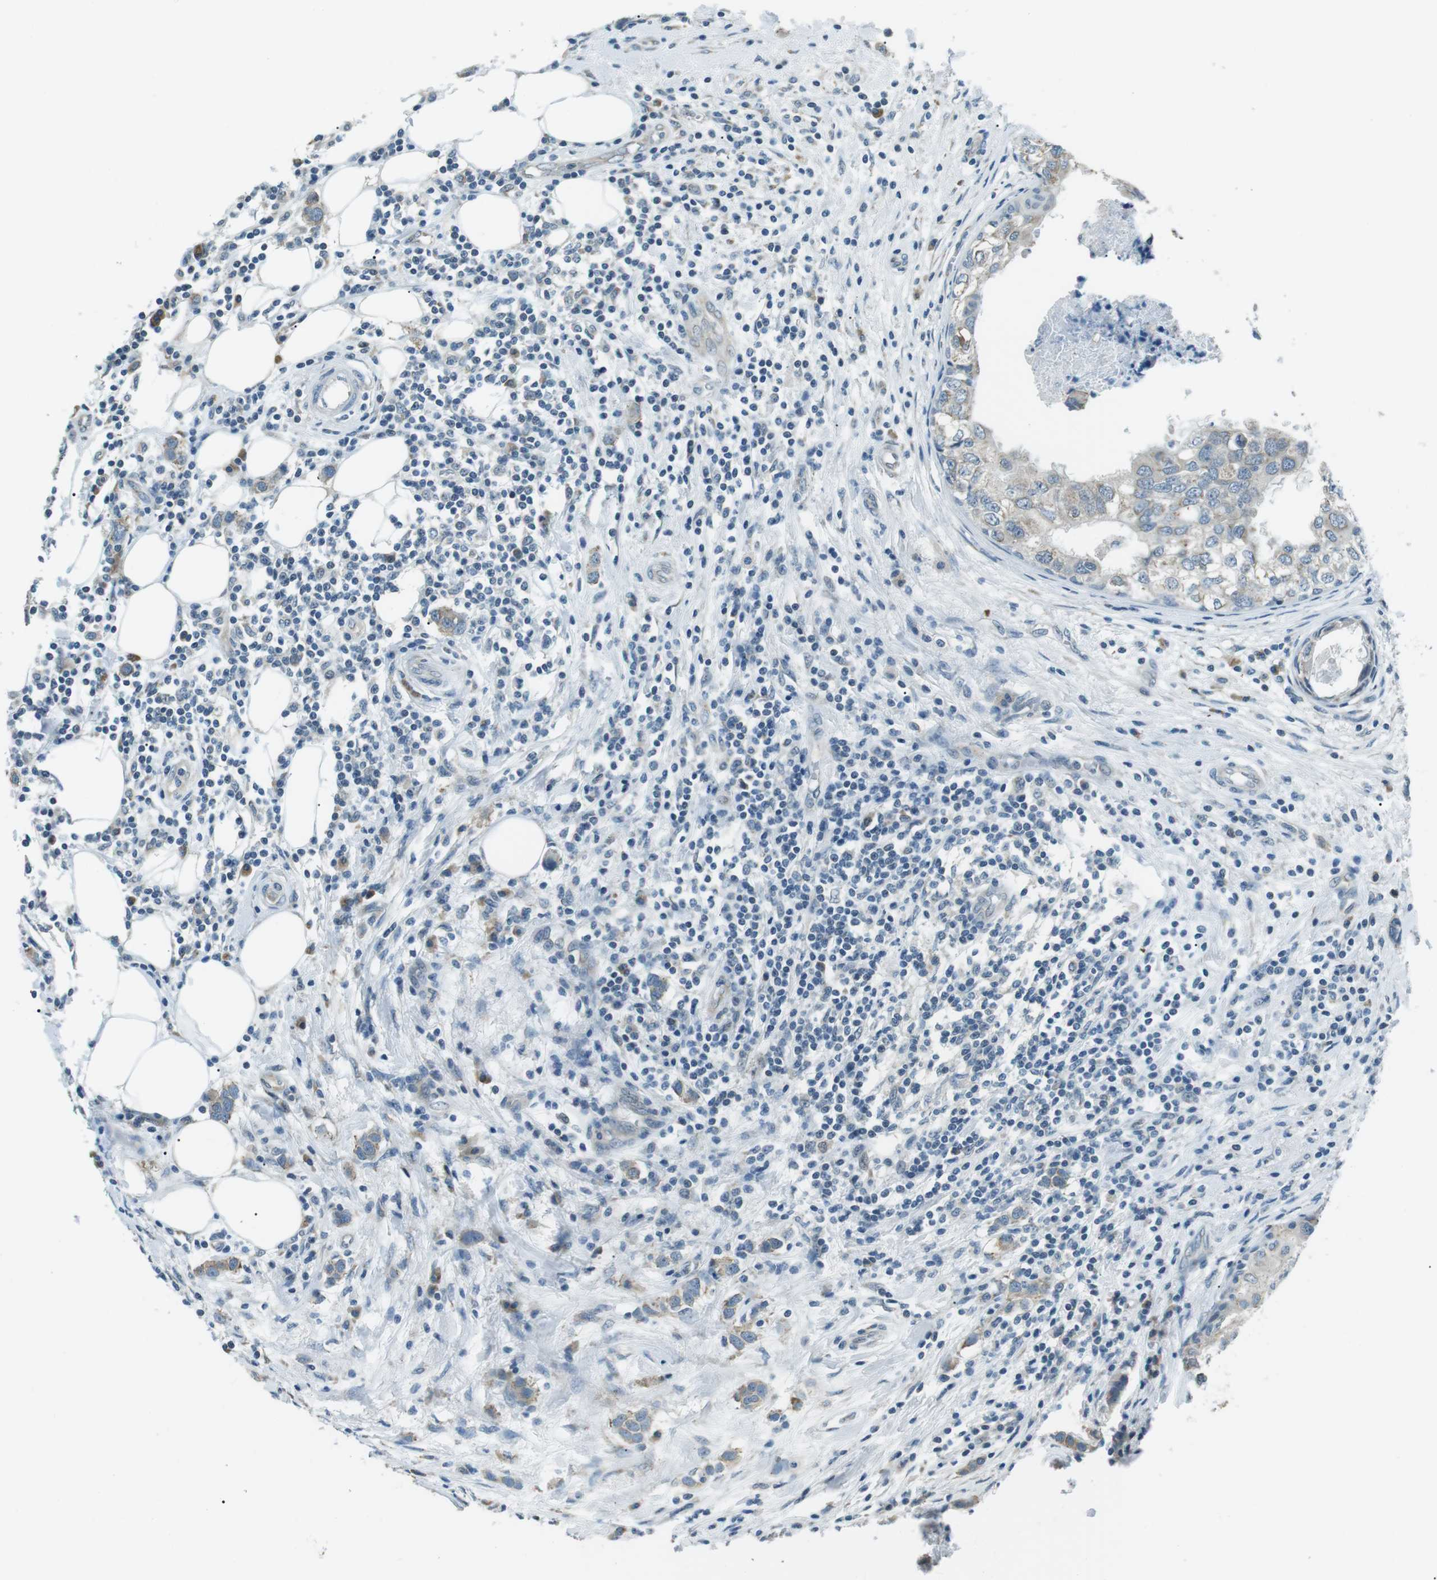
{"staining": {"intensity": "weak", "quantity": "25%-75%", "location": "cytoplasmic/membranous"}, "tissue": "breast cancer", "cell_type": "Tumor cells", "image_type": "cancer", "snomed": [{"axis": "morphology", "description": "Duct carcinoma"}, {"axis": "topography", "description": "Breast"}], "caption": "Immunohistochemistry (IHC) staining of breast cancer (intraductal carcinoma), which displays low levels of weak cytoplasmic/membranous expression in about 25%-75% of tumor cells indicating weak cytoplasmic/membranous protein staining. The staining was performed using DAB (brown) for protein detection and nuclei were counterstained in hematoxylin (blue).", "gene": "SERPINB2", "patient": {"sex": "female", "age": 50}}